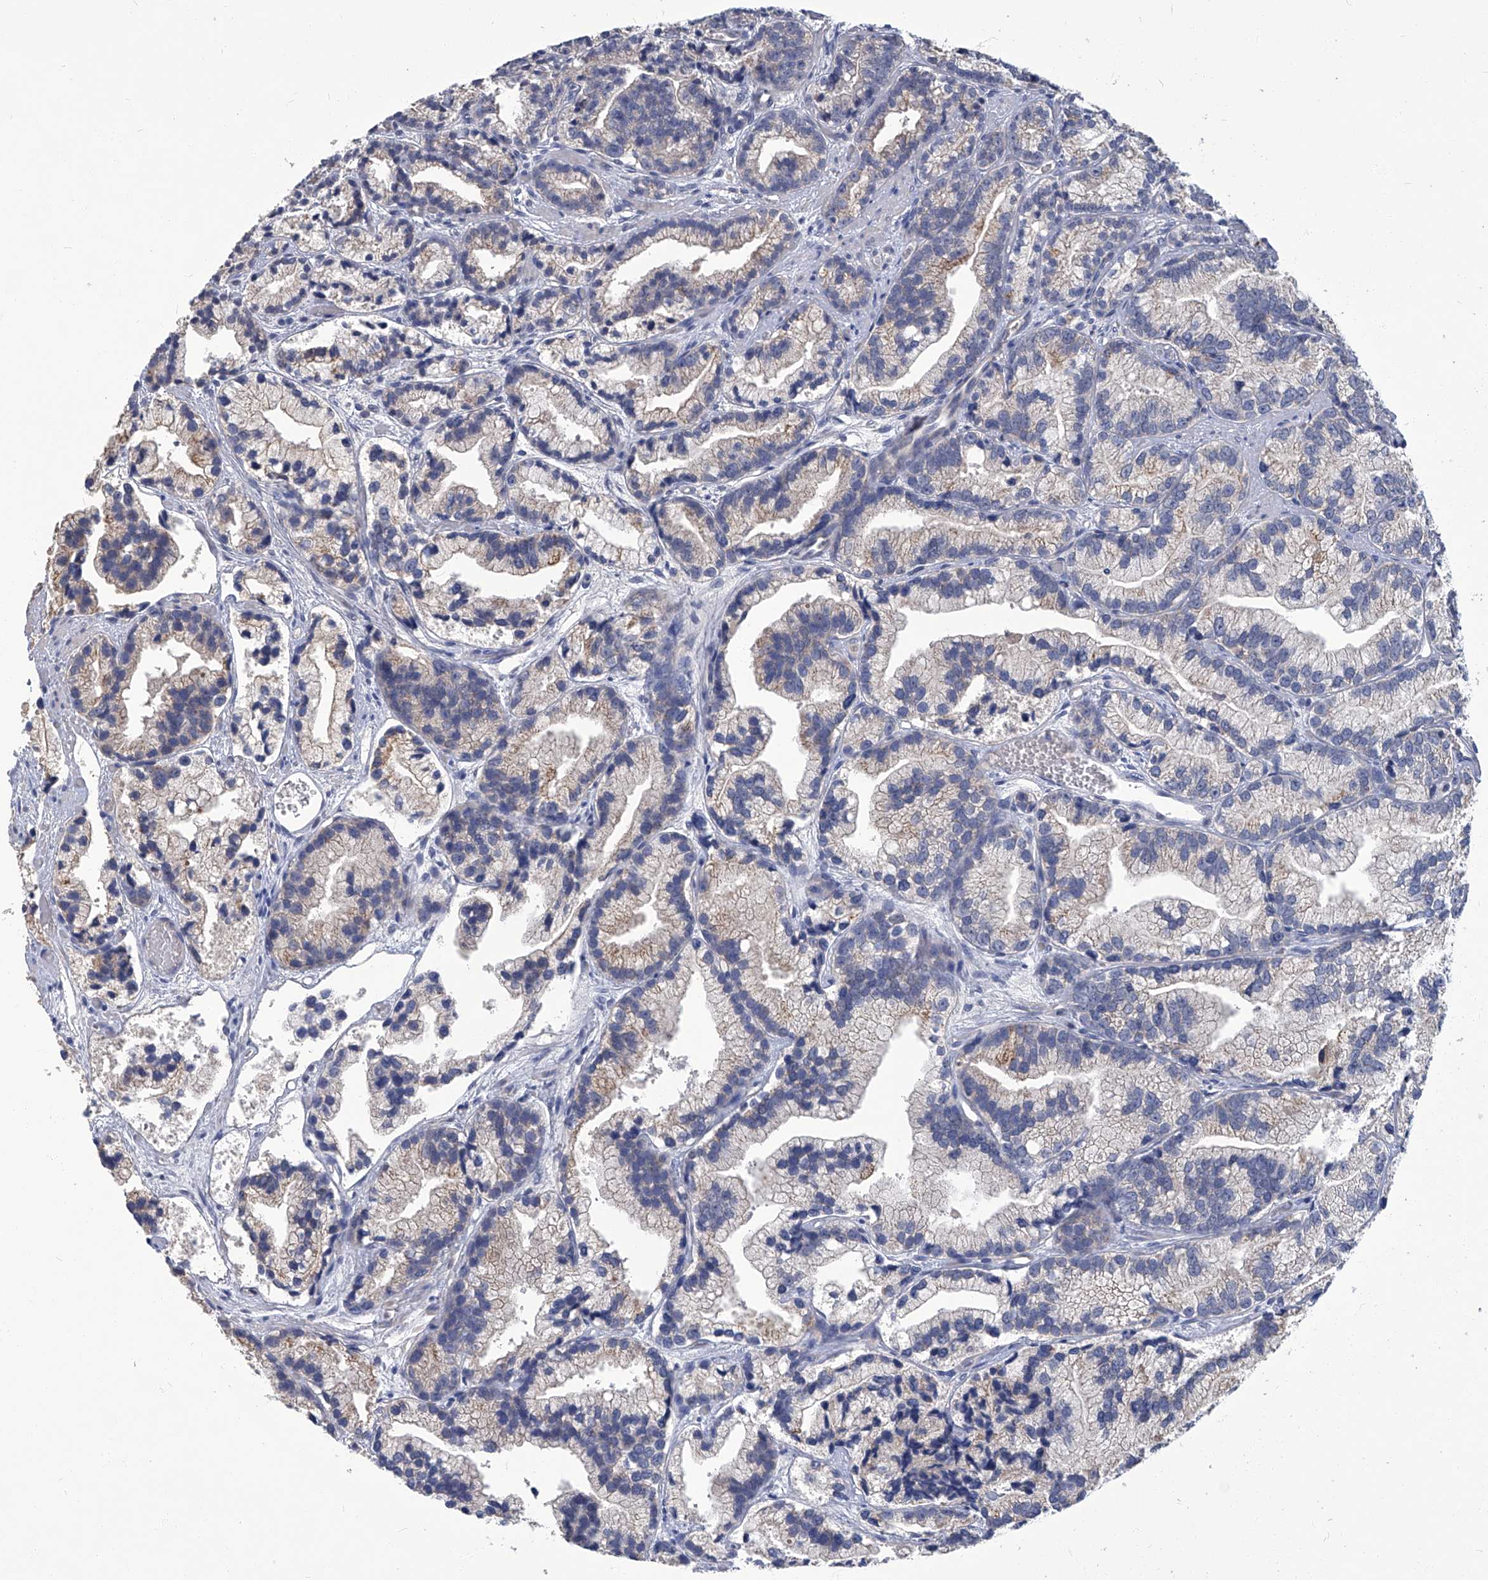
{"staining": {"intensity": "weak", "quantity": "<25%", "location": "cytoplasmic/membranous"}, "tissue": "prostate cancer", "cell_type": "Tumor cells", "image_type": "cancer", "snomed": [{"axis": "morphology", "description": "Adenocarcinoma, Low grade"}, {"axis": "topography", "description": "Prostate"}], "caption": "A photomicrograph of human prostate adenocarcinoma (low-grade) is negative for staining in tumor cells.", "gene": "TGFBR1", "patient": {"sex": "male", "age": 89}}